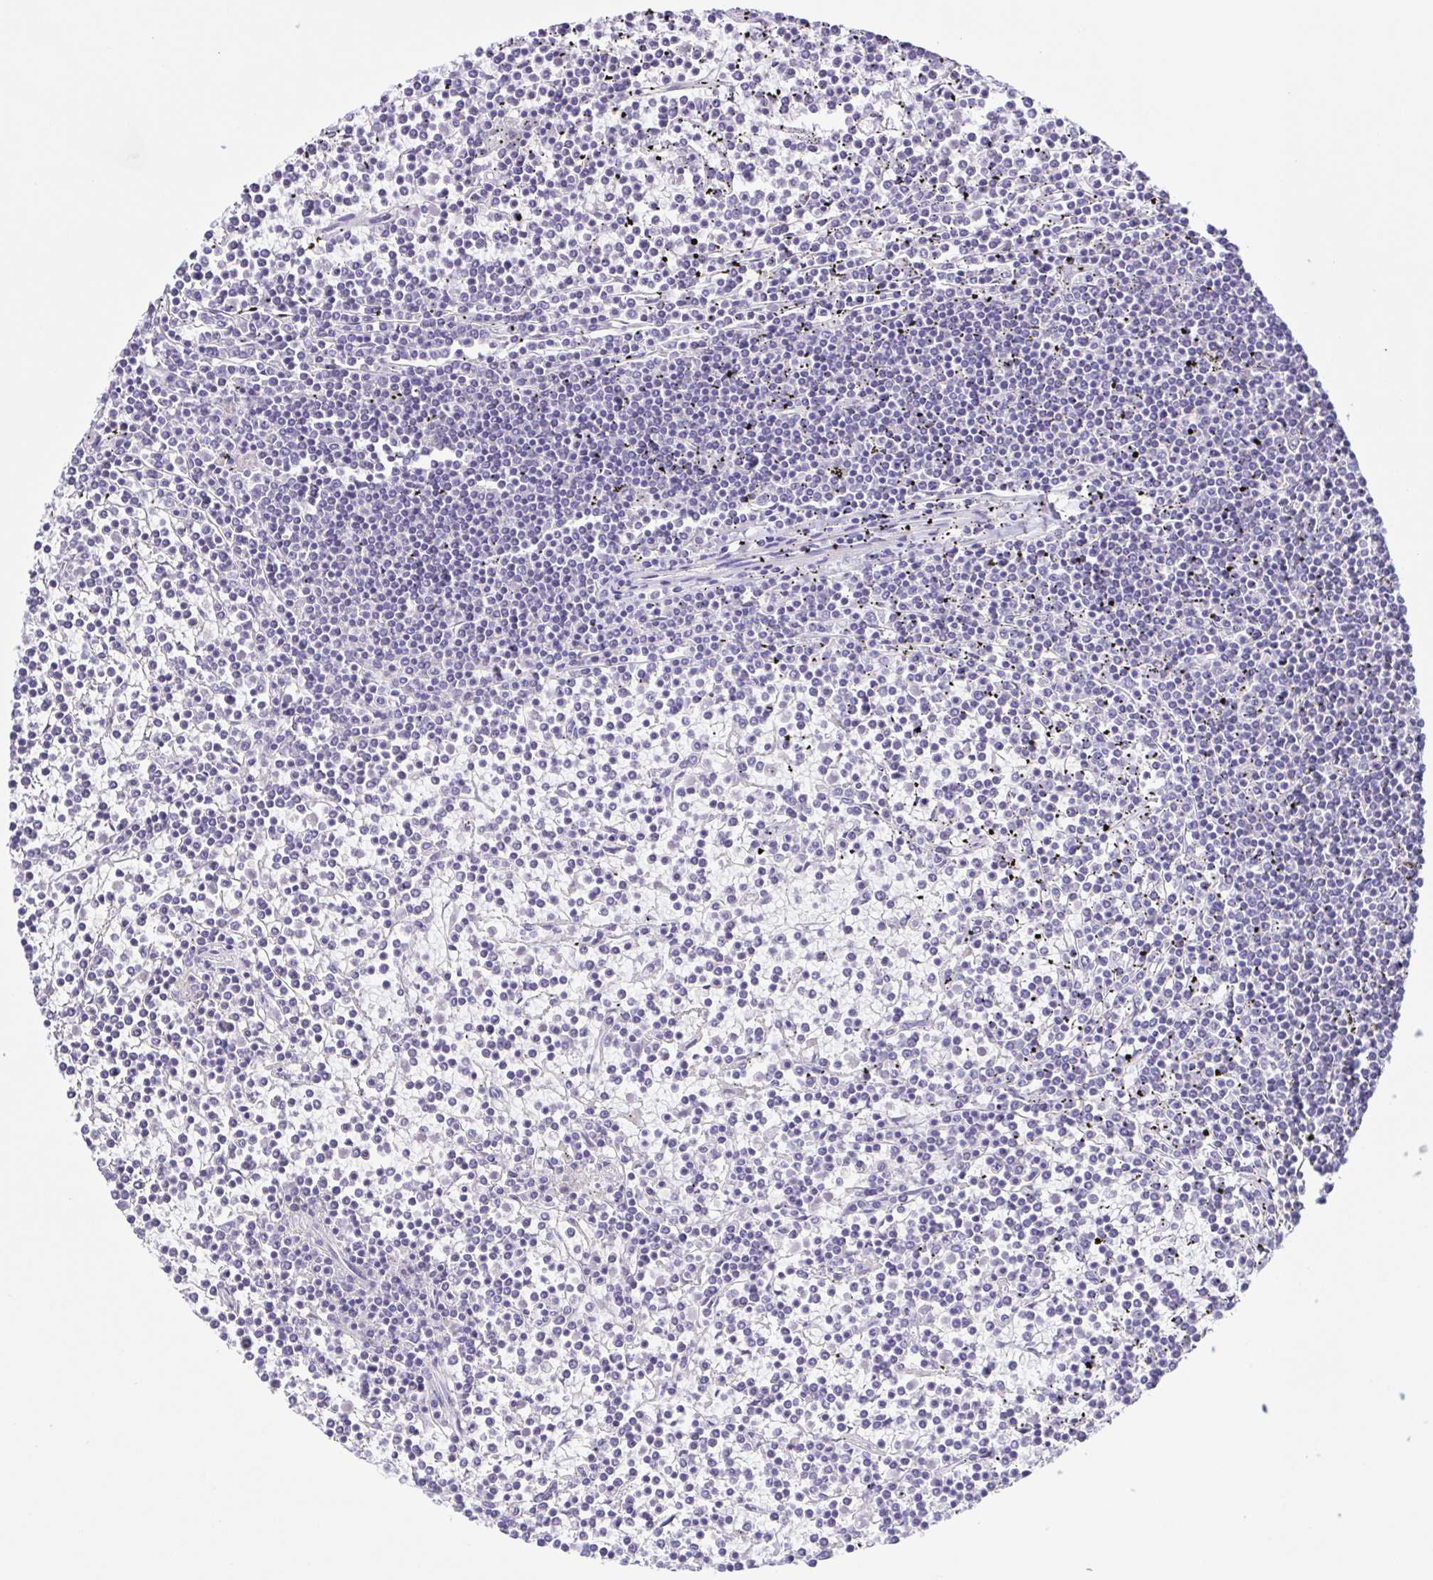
{"staining": {"intensity": "negative", "quantity": "none", "location": "none"}, "tissue": "lymphoma", "cell_type": "Tumor cells", "image_type": "cancer", "snomed": [{"axis": "morphology", "description": "Malignant lymphoma, non-Hodgkin's type, Low grade"}, {"axis": "topography", "description": "Spleen"}], "caption": "Immunohistochemistry image of neoplastic tissue: lymphoma stained with DAB (3,3'-diaminobenzidine) reveals no significant protein expression in tumor cells.", "gene": "ISM2", "patient": {"sex": "female", "age": 19}}